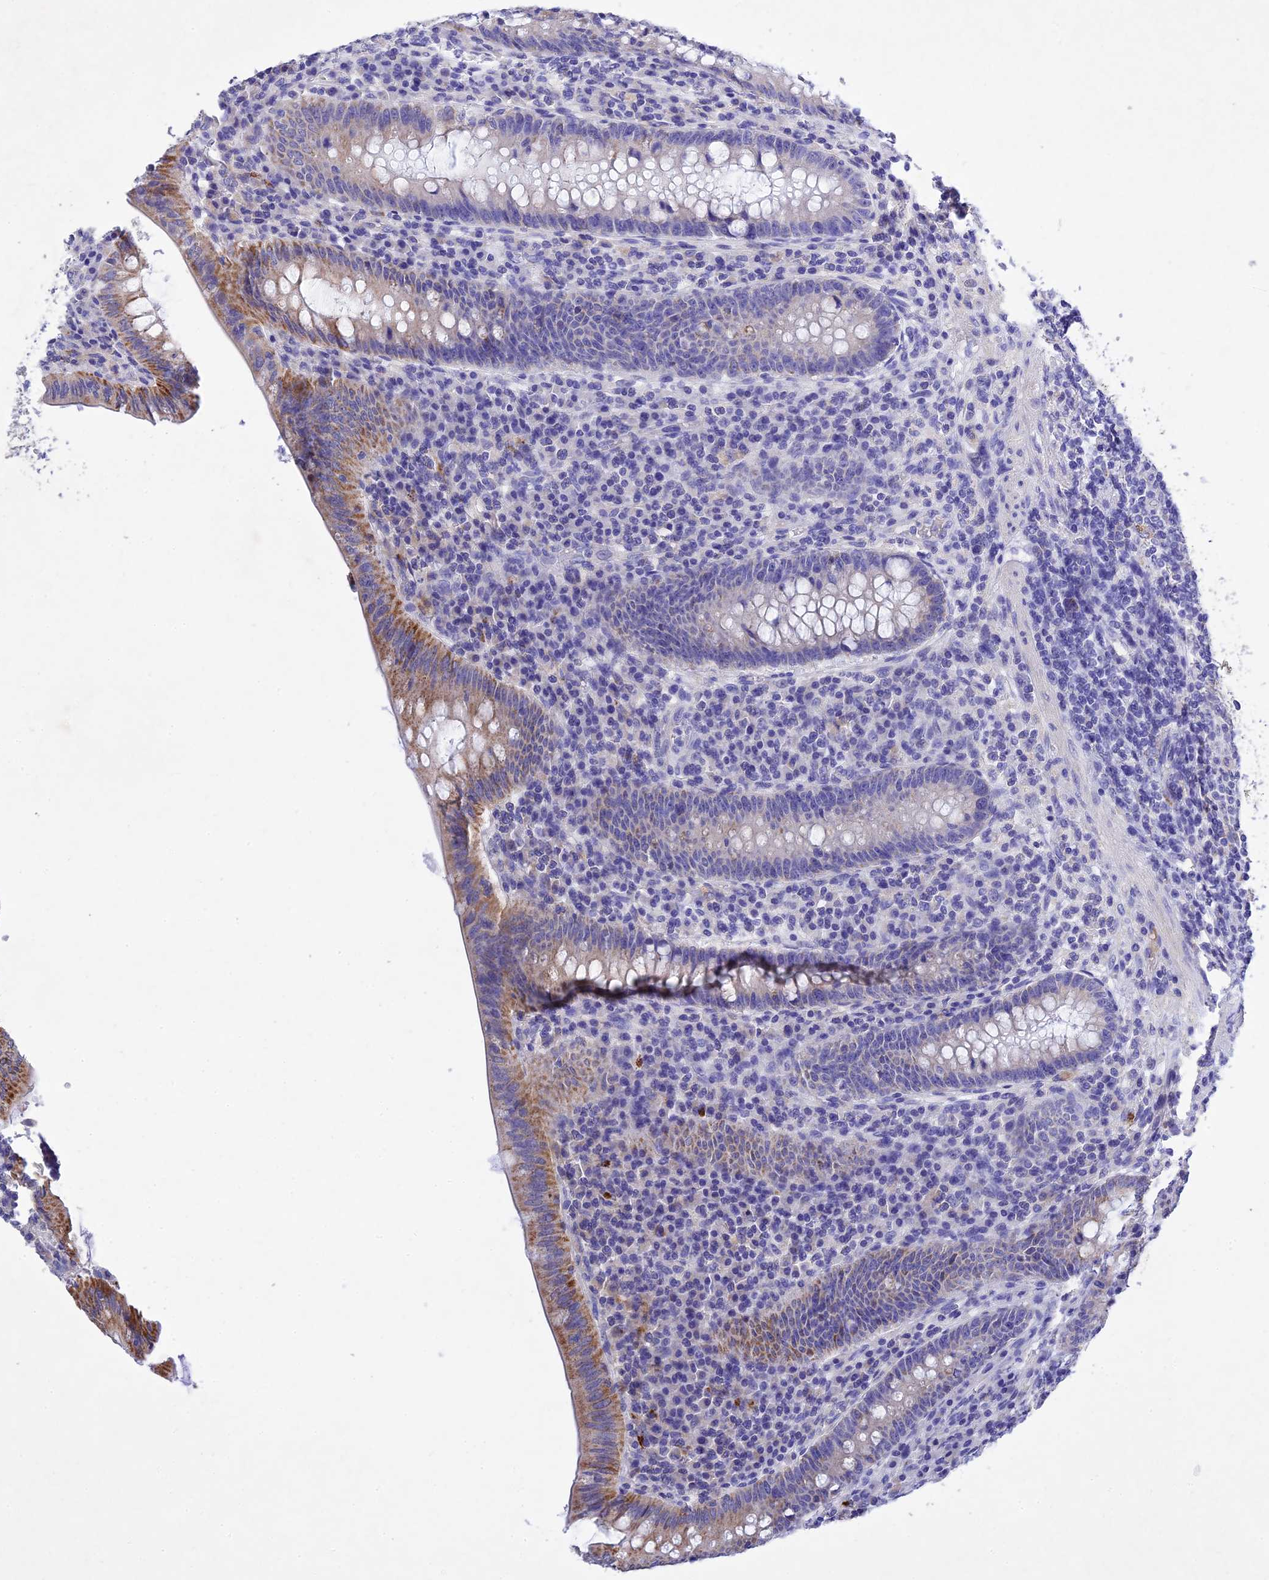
{"staining": {"intensity": "strong", "quantity": "25%-75%", "location": "cytoplasmic/membranous"}, "tissue": "appendix", "cell_type": "Glandular cells", "image_type": "normal", "snomed": [{"axis": "morphology", "description": "Normal tissue, NOS"}, {"axis": "topography", "description": "Appendix"}], "caption": "Immunohistochemical staining of normal human appendix exhibits high levels of strong cytoplasmic/membranous positivity in approximately 25%-75% of glandular cells. Nuclei are stained in blue.", "gene": "MS4A5", "patient": {"sex": "male", "age": 78}}